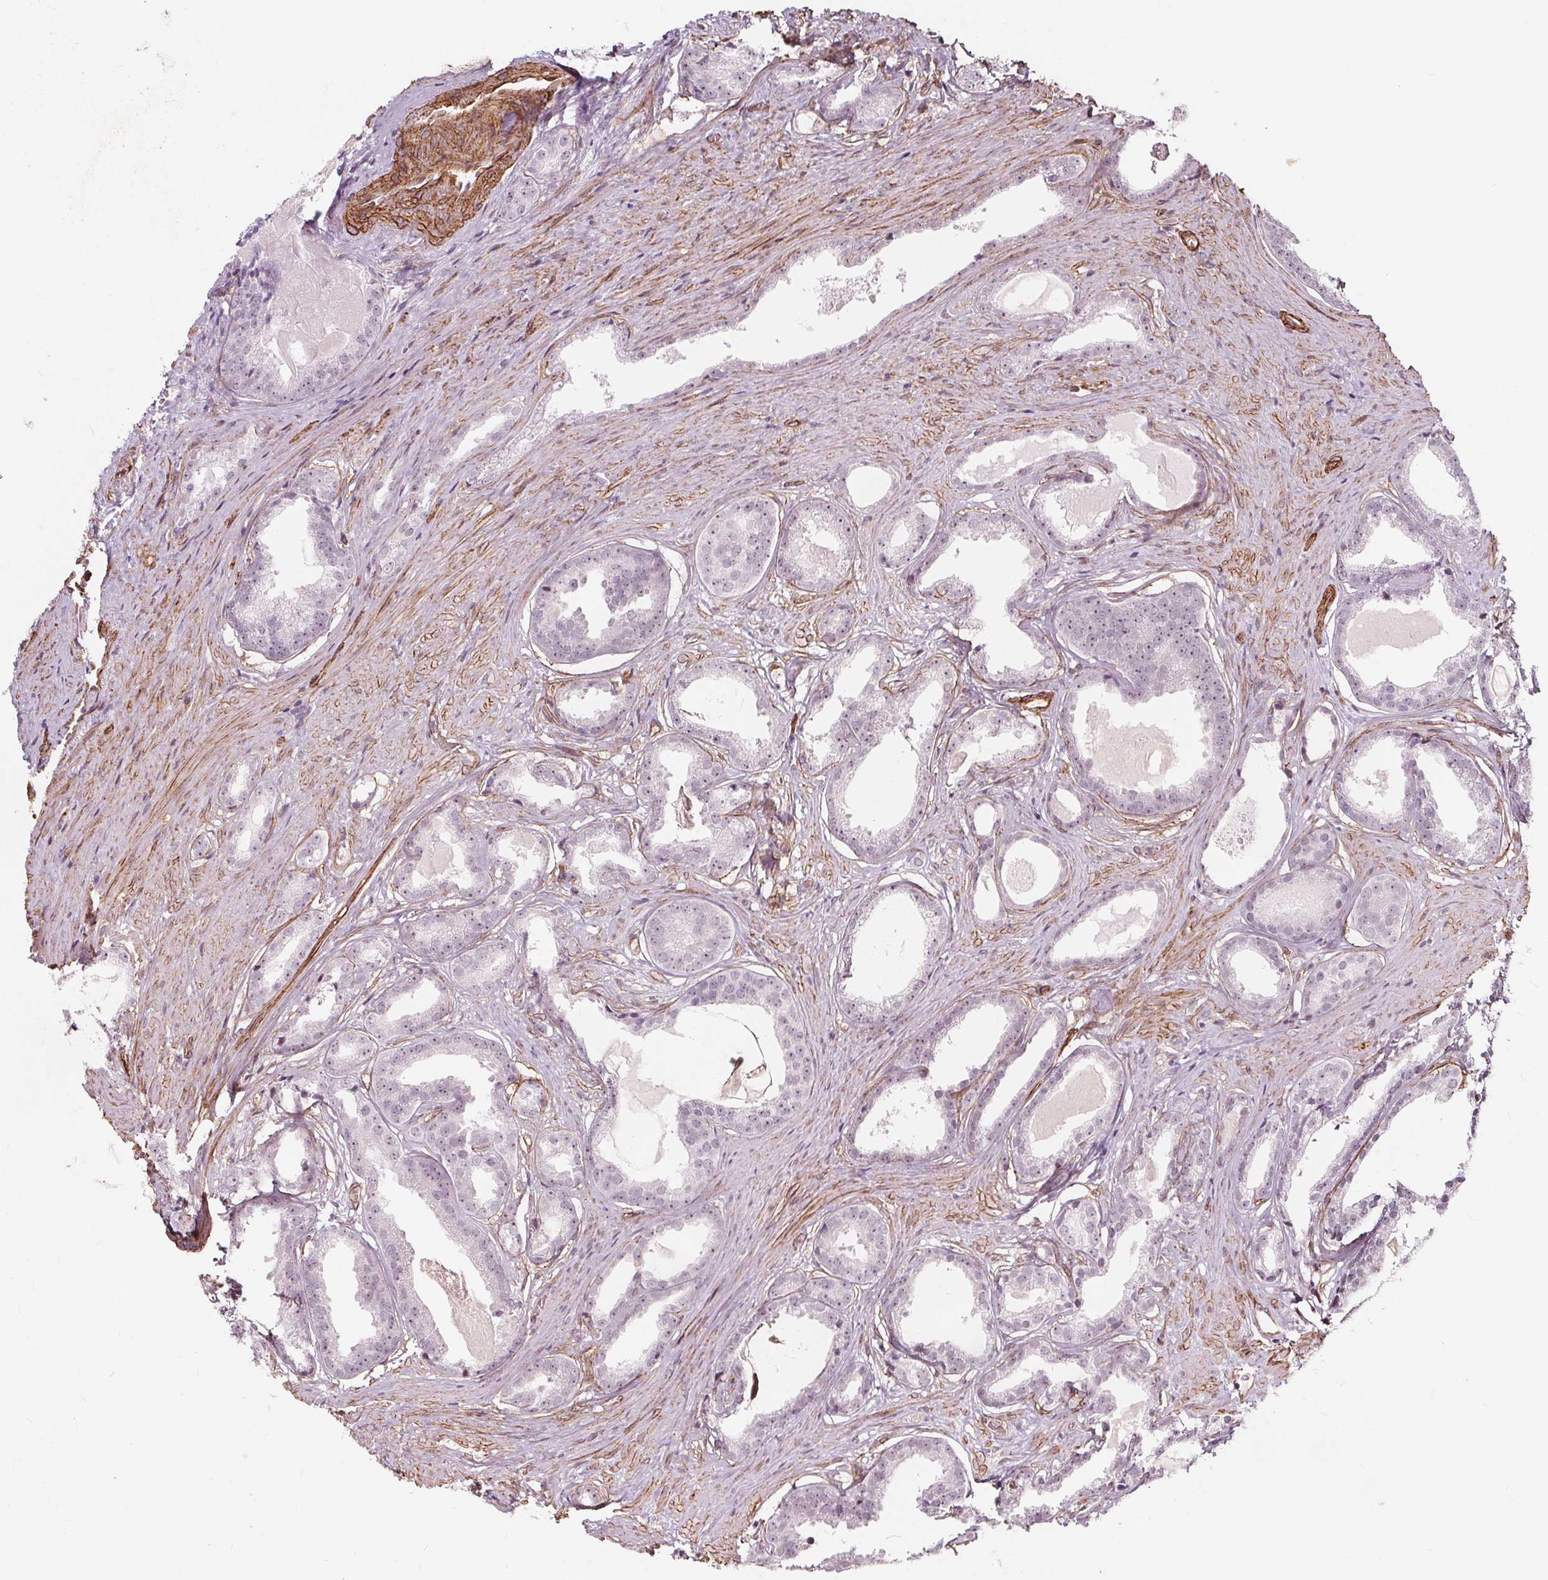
{"staining": {"intensity": "weak", "quantity": "<25%", "location": "nuclear"}, "tissue": "prostate cancer", "cell_type": "Tumor cells", "image_type": "cancer", "snomed": [{"axis": "morphology", "description": "Adenocarcinoma, Low grade"}, {"axis": "topography", "description": "Prostate"}], "caption": "IHC micrograph of neoplastic tissue: prostate cancer (low-grade adenocarcinoma) stained with DAB reveals no significant protein staining in tumor cells.", "gene": "HAS1", "patient": {"sex": "male", "age": 65}}